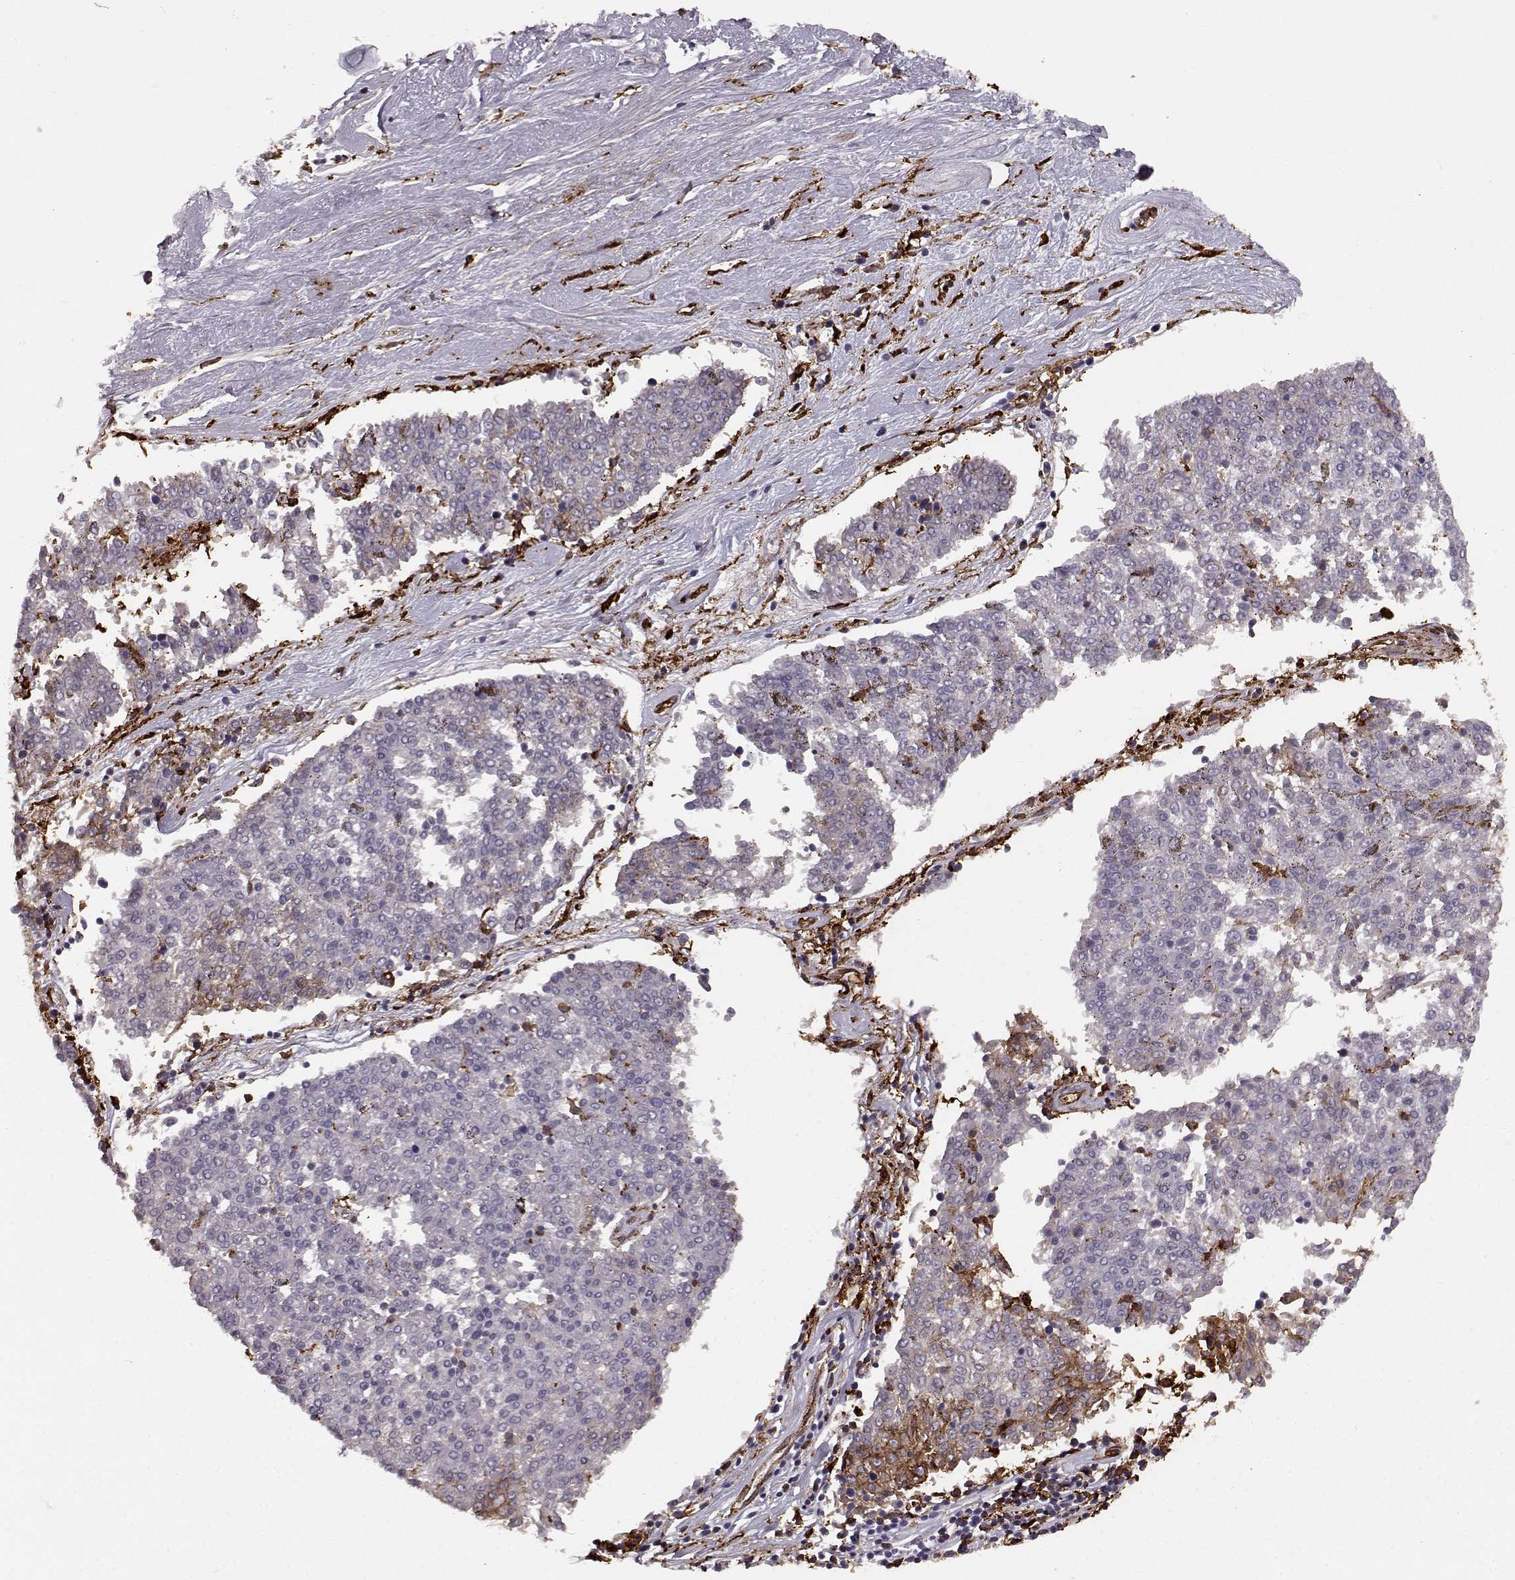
{"staining": {"intensity": "negative", "quantity": "none", "location": "none"}, "tissue": "melanoma", "cell_type": "Tumor cells", "image_type": "cancer", "snomed": [{"axis": "morphology", "description": "Malignant melanoma, NOS"}, {"axis": "topography", "description": "Skin"}], "caption": "High power microscopy micrograph of an immunohistochemistry image of melanoma, revealing no significant expression in tumor cells. (Brightfield microscopy of DAB (3,3'-diaminobenzidine) immunohistochemistry at high magnification).", "gene": "CCNF", "patient": {"sex": "female", "age": 72}}